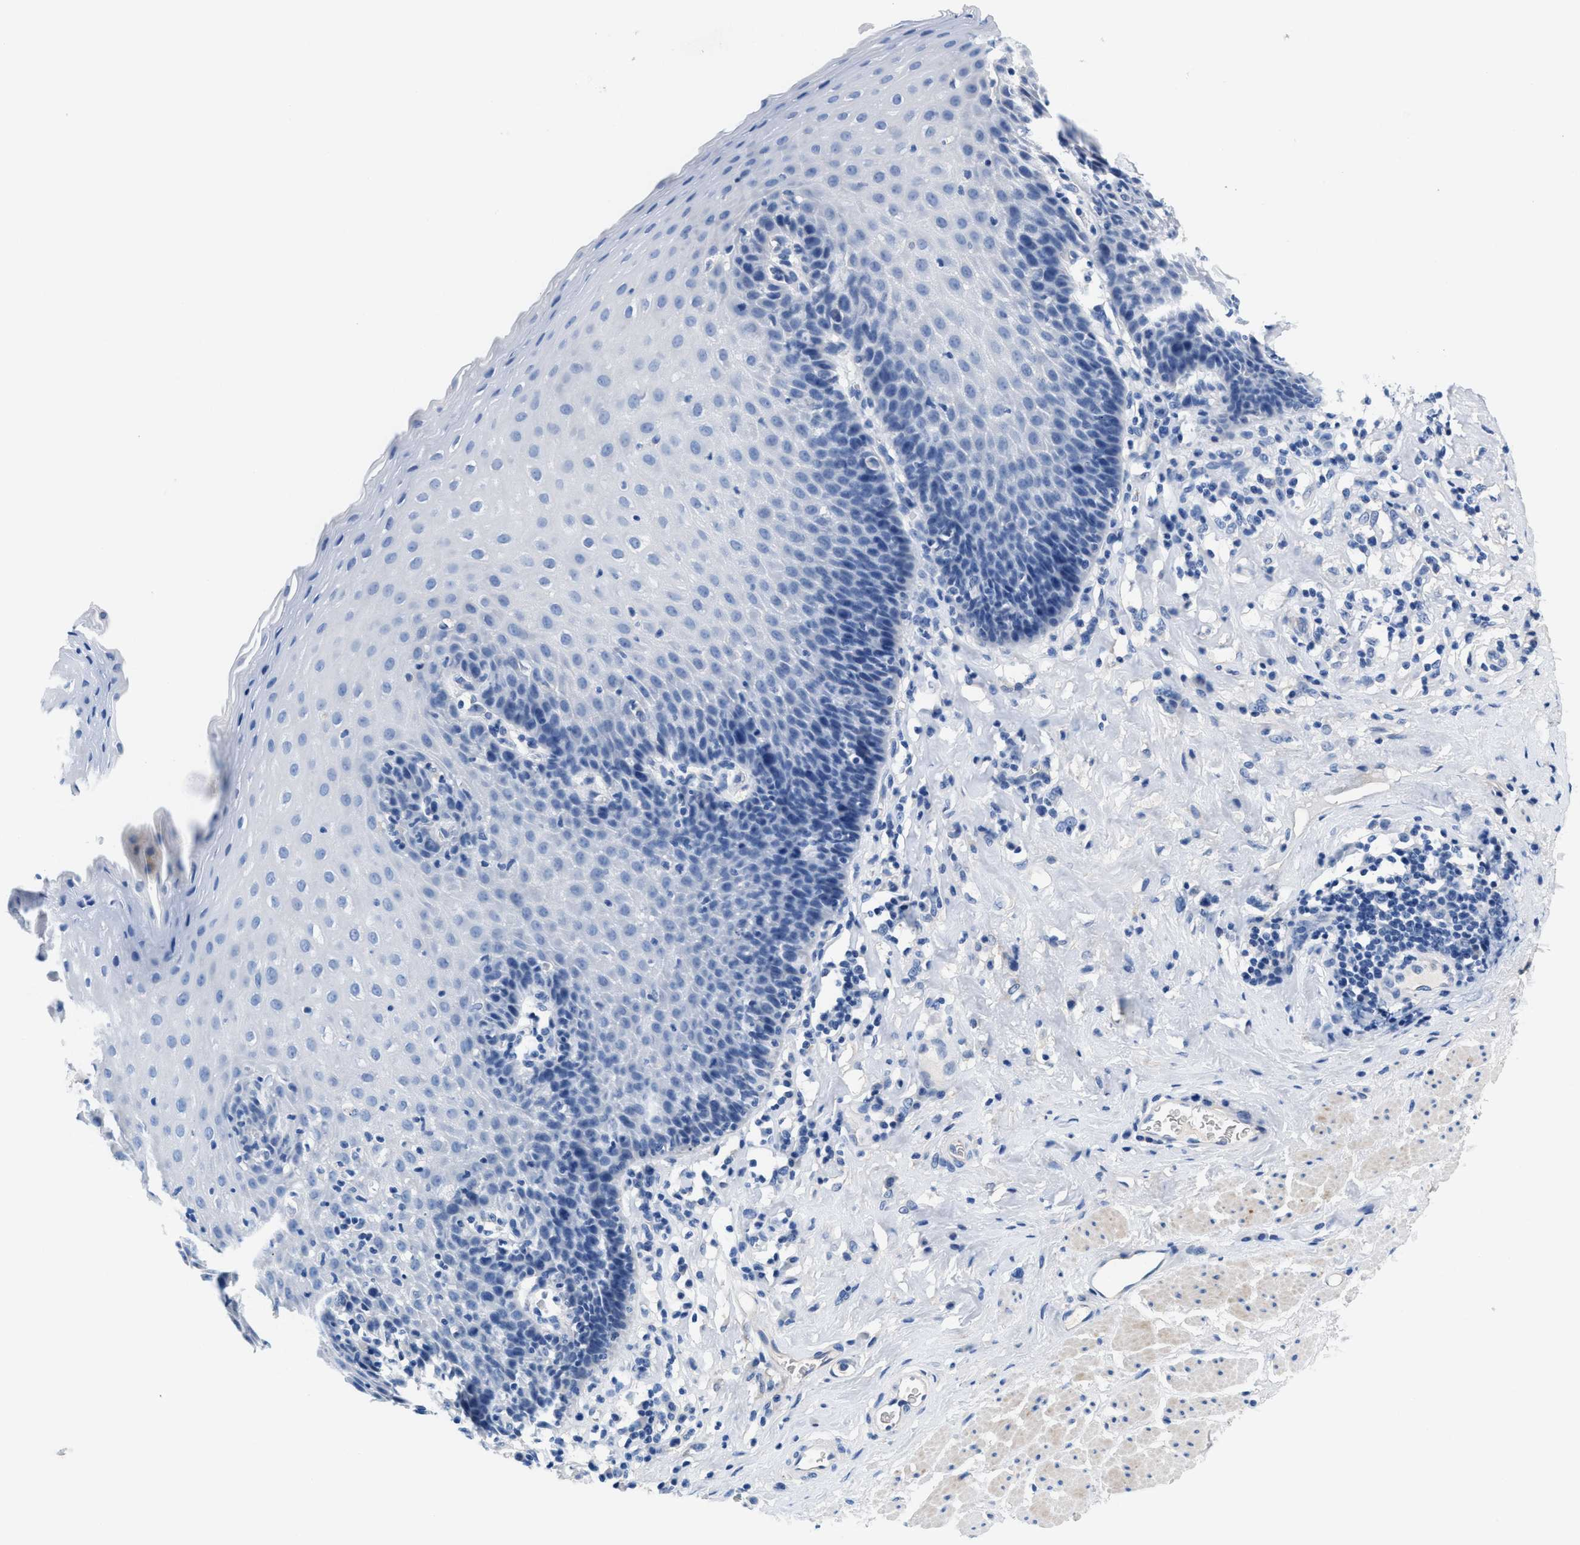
{"staining": {"intensity": "negative", "quantity": "none", "location": "none"}, "tissue": "esophagus", "cell_type": "Squamous epithelial cells", "image_type": "normal", "snomed": [{"axis": "morphology", "description": "Normal tissue, NOS"}, {"axis": "topography", "description": "Esophagus"}], "caption": "Immunohistochemistry (IHC) histopathology image of normal esophagus: human esophagus stained with DAB (3,3'-diaminobenzidine) reveals no significant protein positivity in squamous epithelial cells. Nuclei are stained in blue.", "gene": "SLFN13", "patient": {"sex": "female", "age": 61}}